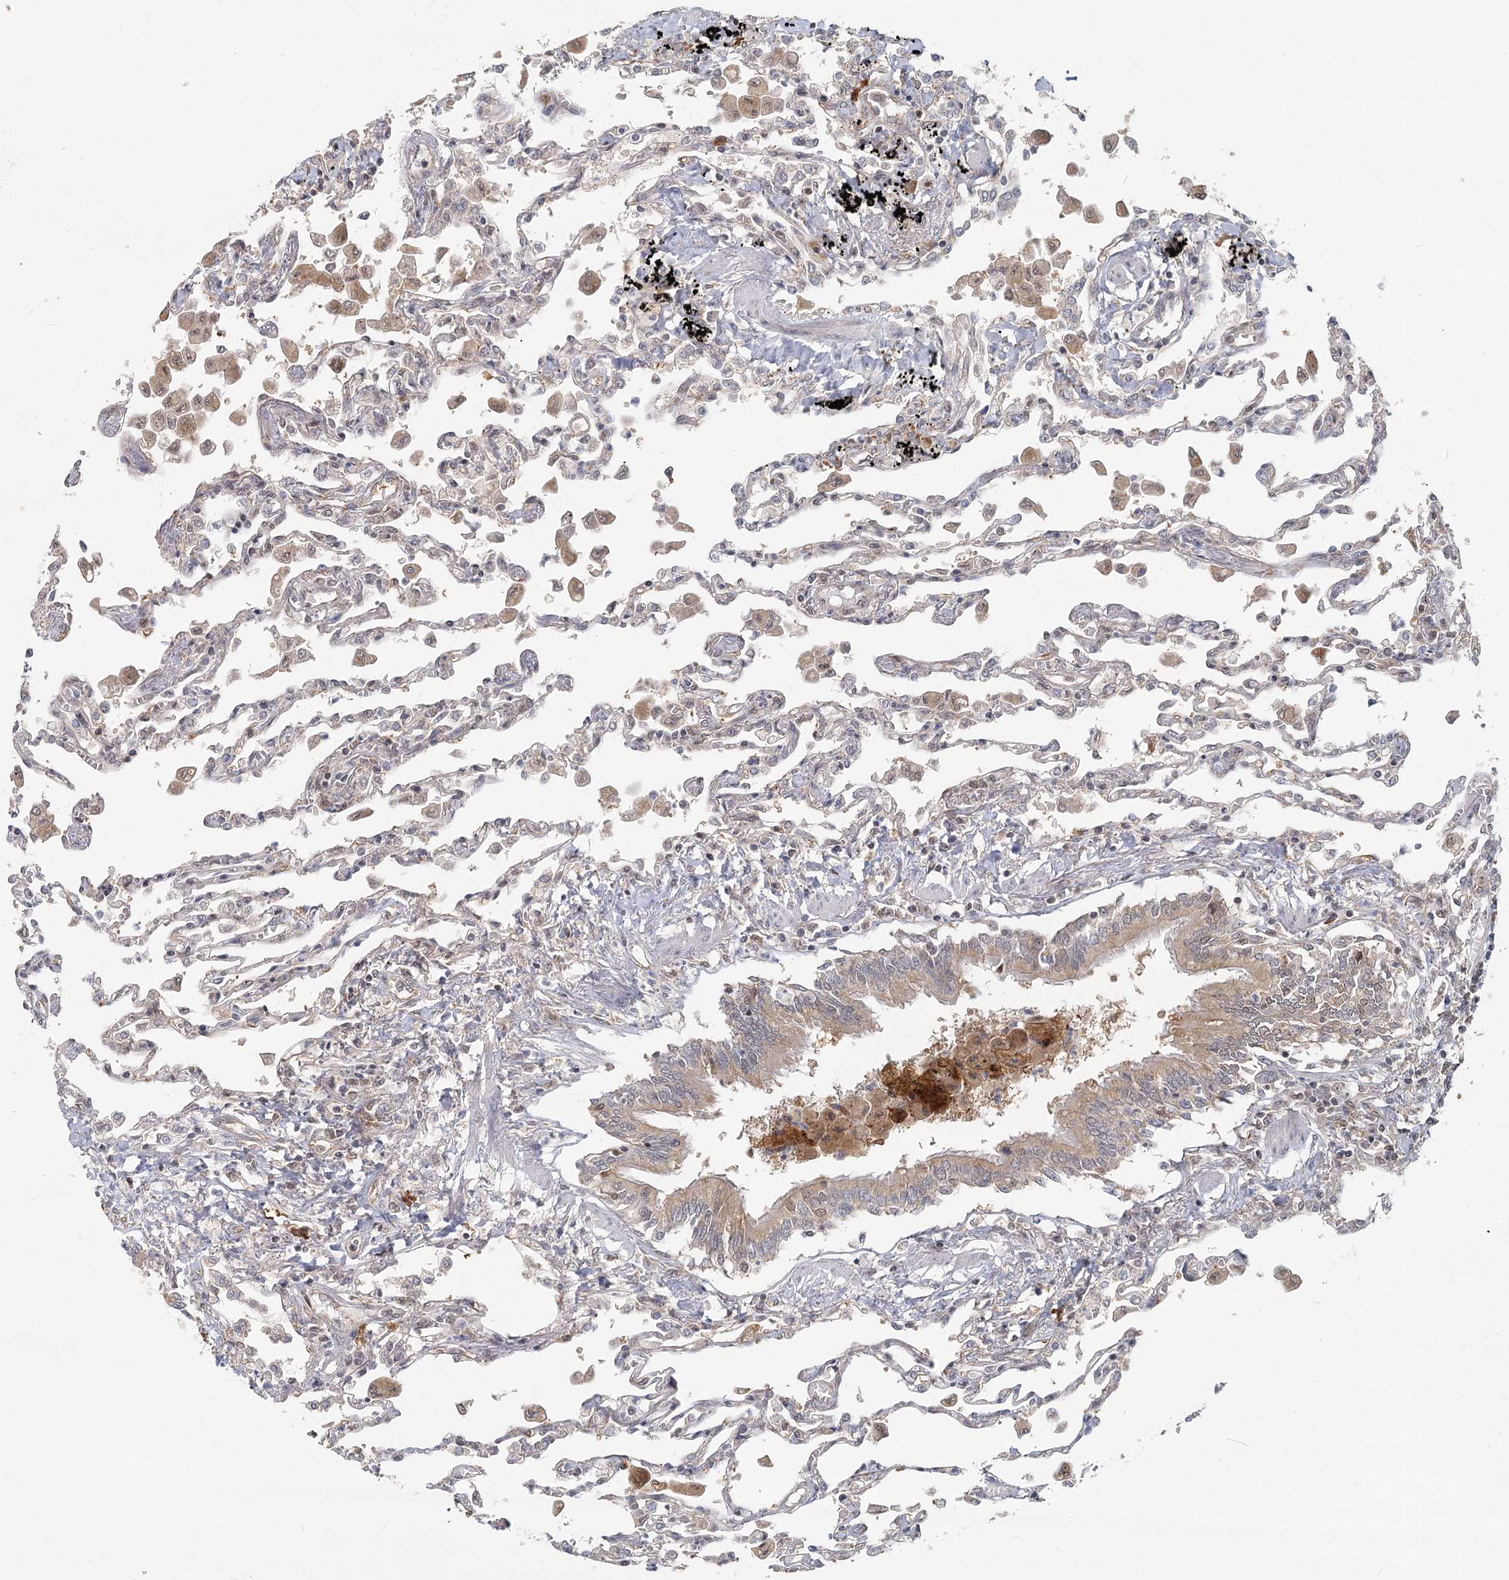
{"staining": {"intensity": "weak", "quantity": "<25%", "location": "cytoplasmic/membranous"}, "tissue": "lung", "cell_type": "Alveolar cells", "image_type": "normal", "snomed": [{"axis": "morphology", "description": "Normal tissue, NOS"}, {"axis": "topography", "description": "Bronchus"}, {"axis": "topography", "description": "Lung"}], "caption": "This is a photomicrograph of immunohistochemistry (IHC) staining of unremarkable lung, which shows no staining in alveolar cells.", "gene": "THNSL1", "patient": {"sex": "female", "age": 49}}